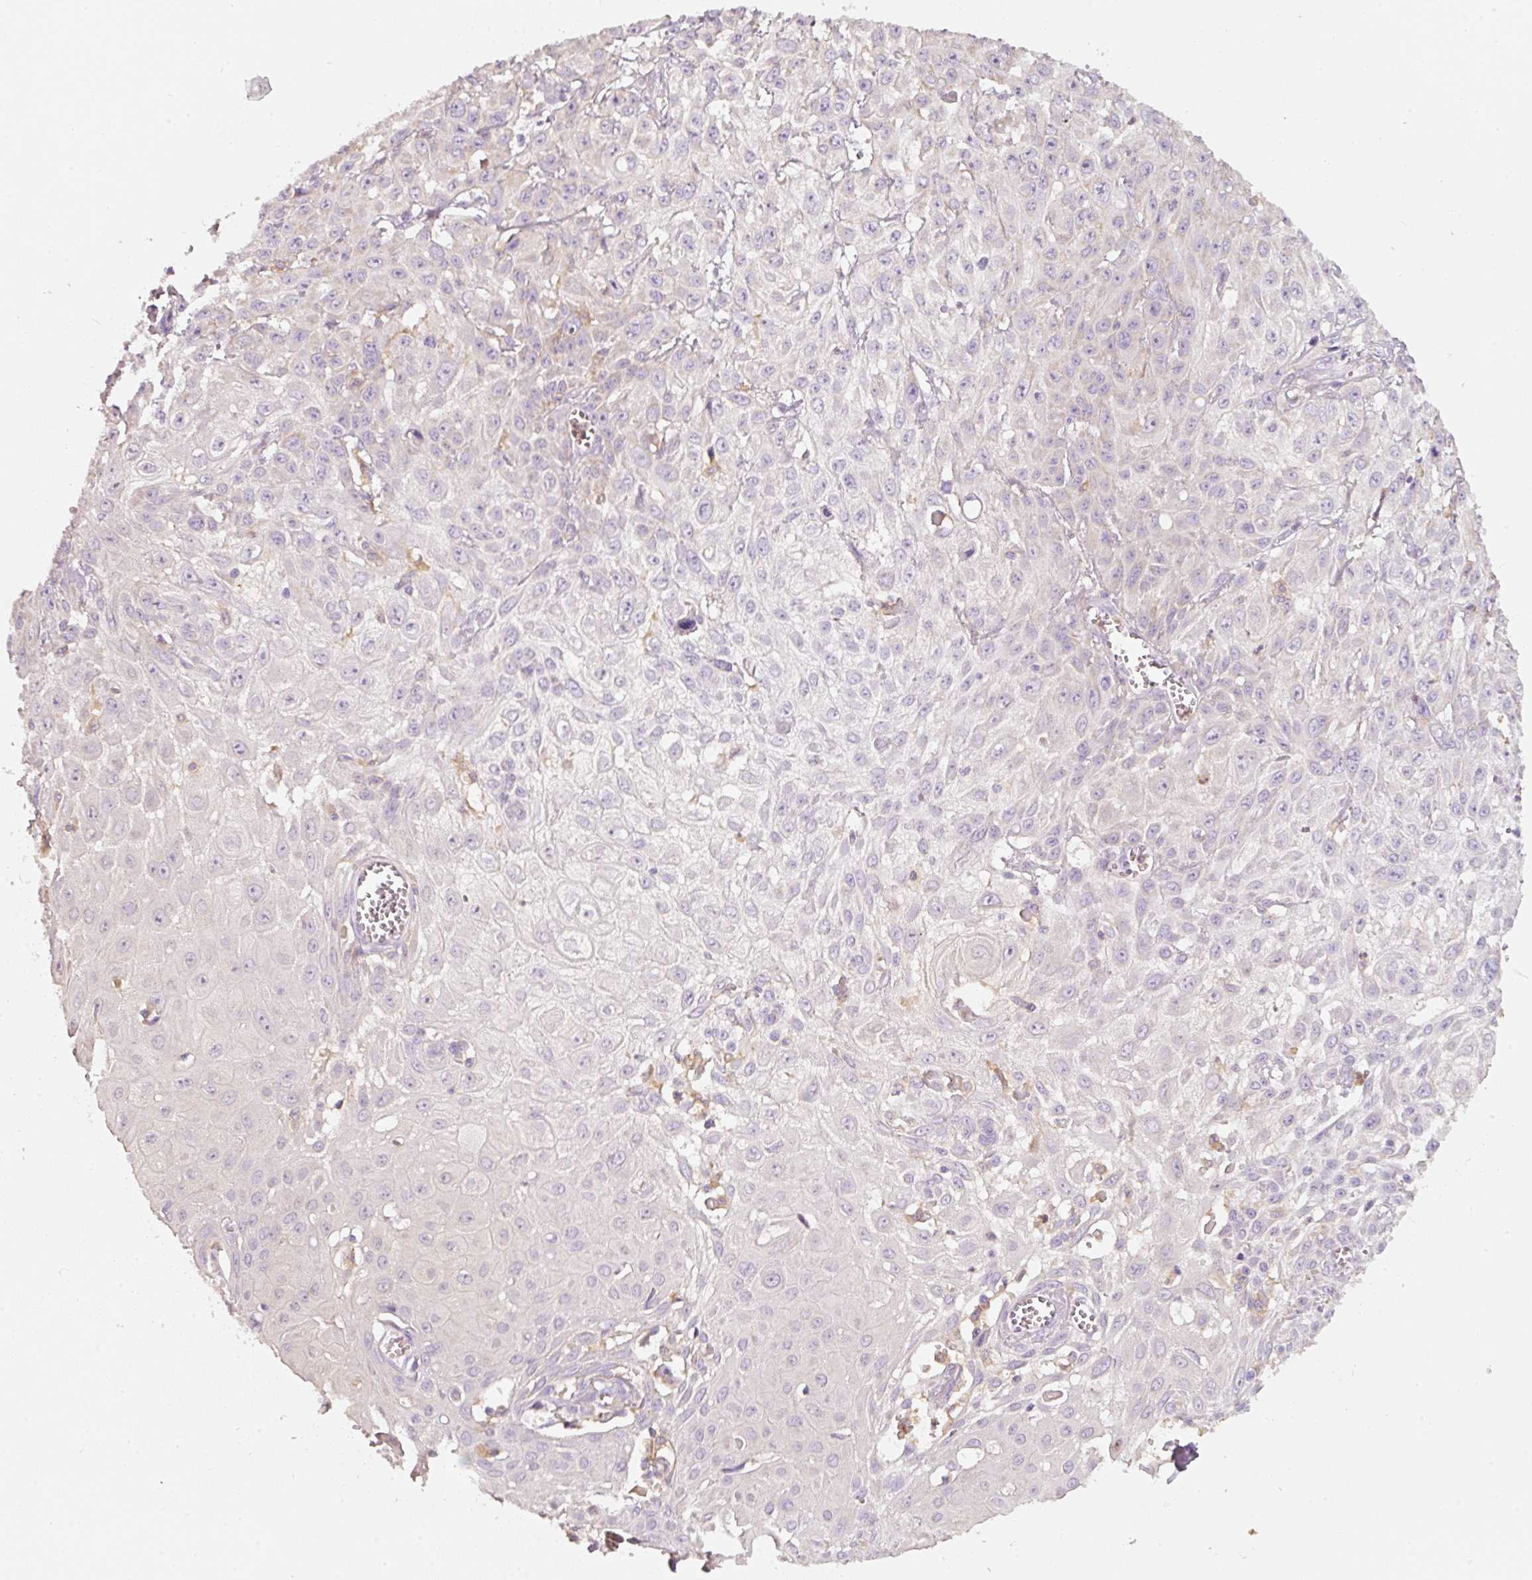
{"staining": {"intensity": "negative", "quantity": "none", "location": "none"}, "tissue": "skin cancer", "cell_type": "Tumor cells", "image_type": "cancer", "snomed": [{"axis": "morphology", "description": "Squamous cell carcinoma, NOS"}, {"axis": "topography", "description": "Skin"}, {"axis": "topography", "description": "Vulva"}], "caption": "An immunohistochemistry (IHC) micrograph of skin cancer (squamous cell carcinoma) is shown. There is no staining in tumor cells of skin cancer (squamous cell carcinoma).", "gene": "IQGAP2", "patient": {"sex": "female", "age": 71}}